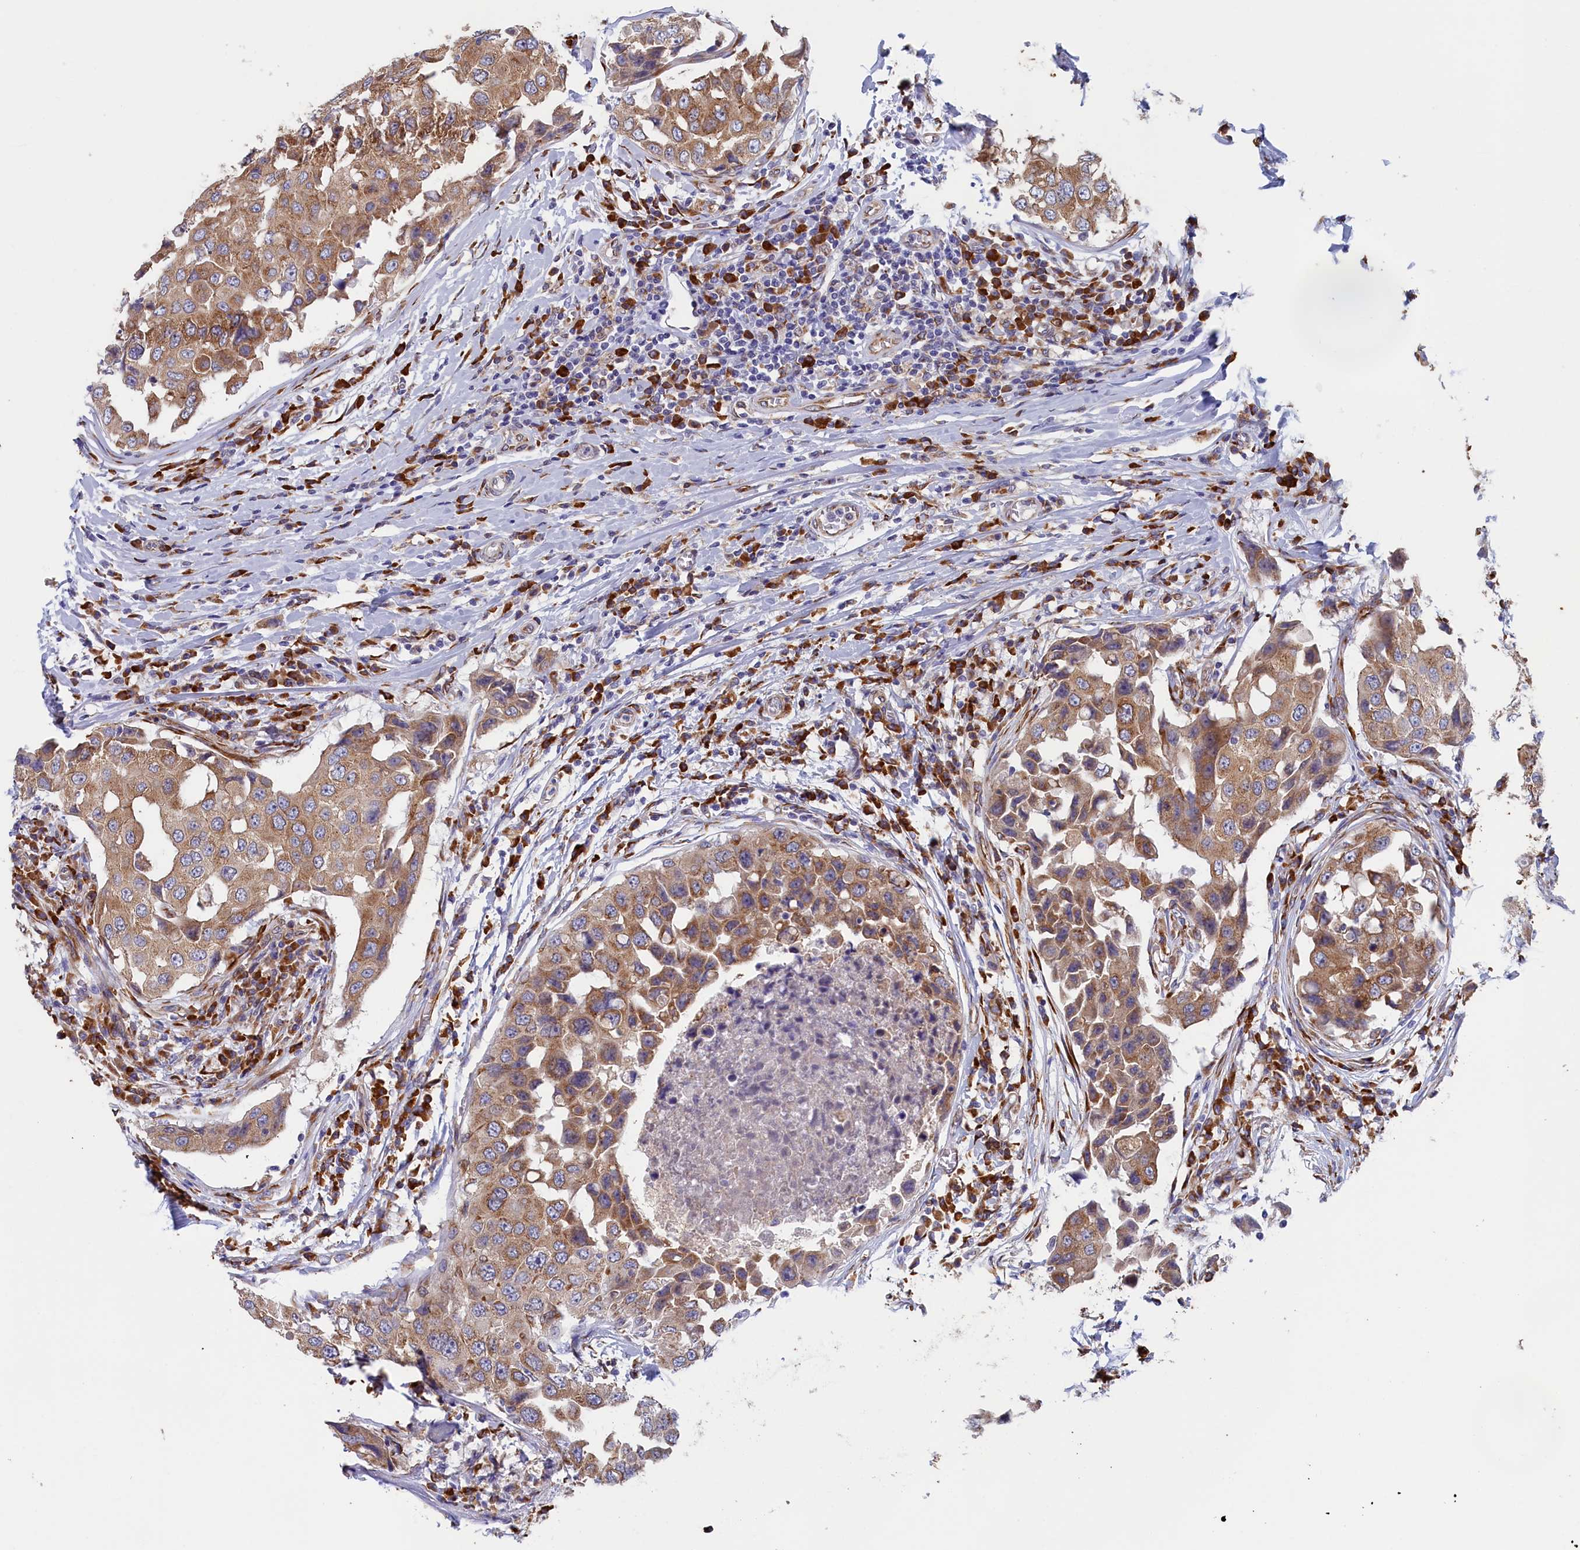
{"staining": {"intensity": "moderate", "quantity": ">75%", "location": "cytoplasmic/membranous"}, "tissue": "breast cancer", "cell_type": "Tumor cells", "image_type": "cancer", "snomed": [{"axis": "morphology", "description": "Duct carcinoma"}, {"axis": "topography", "description": "Breast"}], "caption": "DAB (3,3'-diaminobenzidine) immunohistochemical staining of invasive ductal carcinoma (breast) shows moderate cytoplasmic/membranous protein positivity in about >75% of tumor cells.", "gene": "CCDC68", "patient": {"sex": "female", "age": 27}}